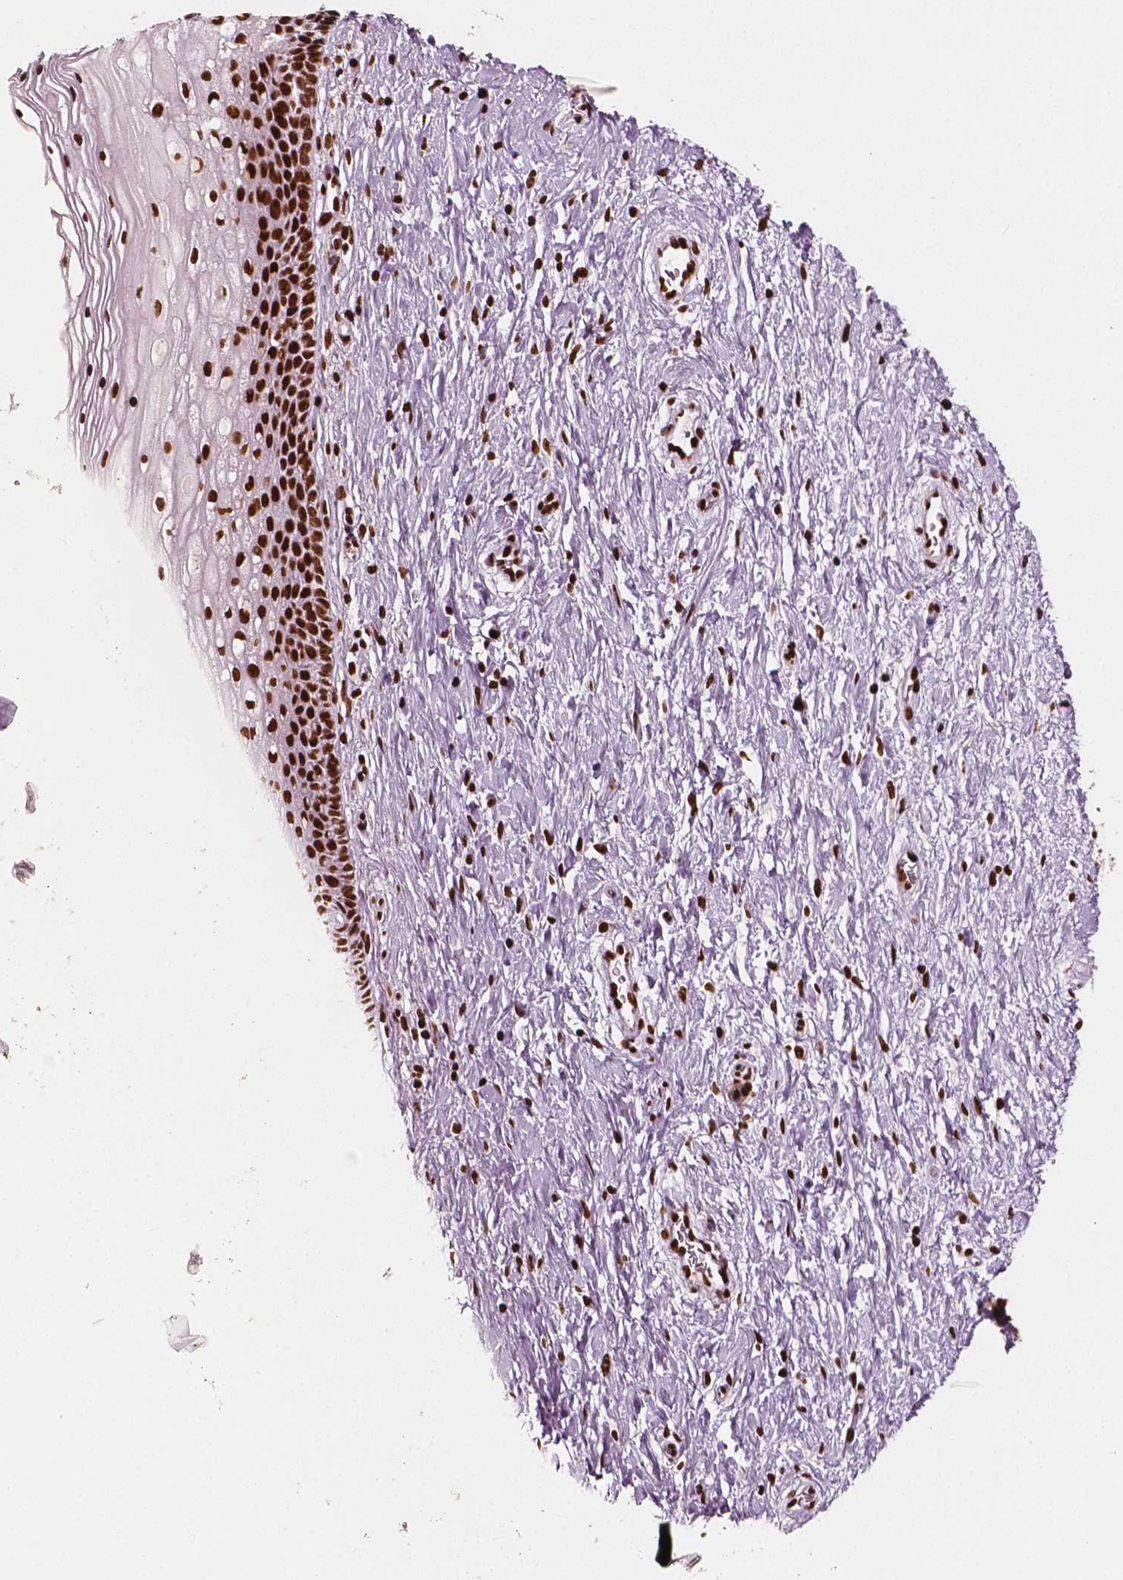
{"staining": {"intensity": "strong", "quantity": ">75%", "location": "nuclear"}, "tissue": "cervix", "cell_type": "Glandular cells", "image_type": "normal", "snomed": [{"axis": "morphology", "description": "Normal tissue, NOS"}, {"axis": "topography", "description": "Cervix"}], "caption": "Immunohistochemistry (IHC) (DAB) staining of benign human cervix displays strong nuclear protein positivity in about >75% of glandular cells. (DAB IHC with brightfield microscopy, high magnification).", "gene": "CTCF", "patient": {"sex": "female", "age": 34}}